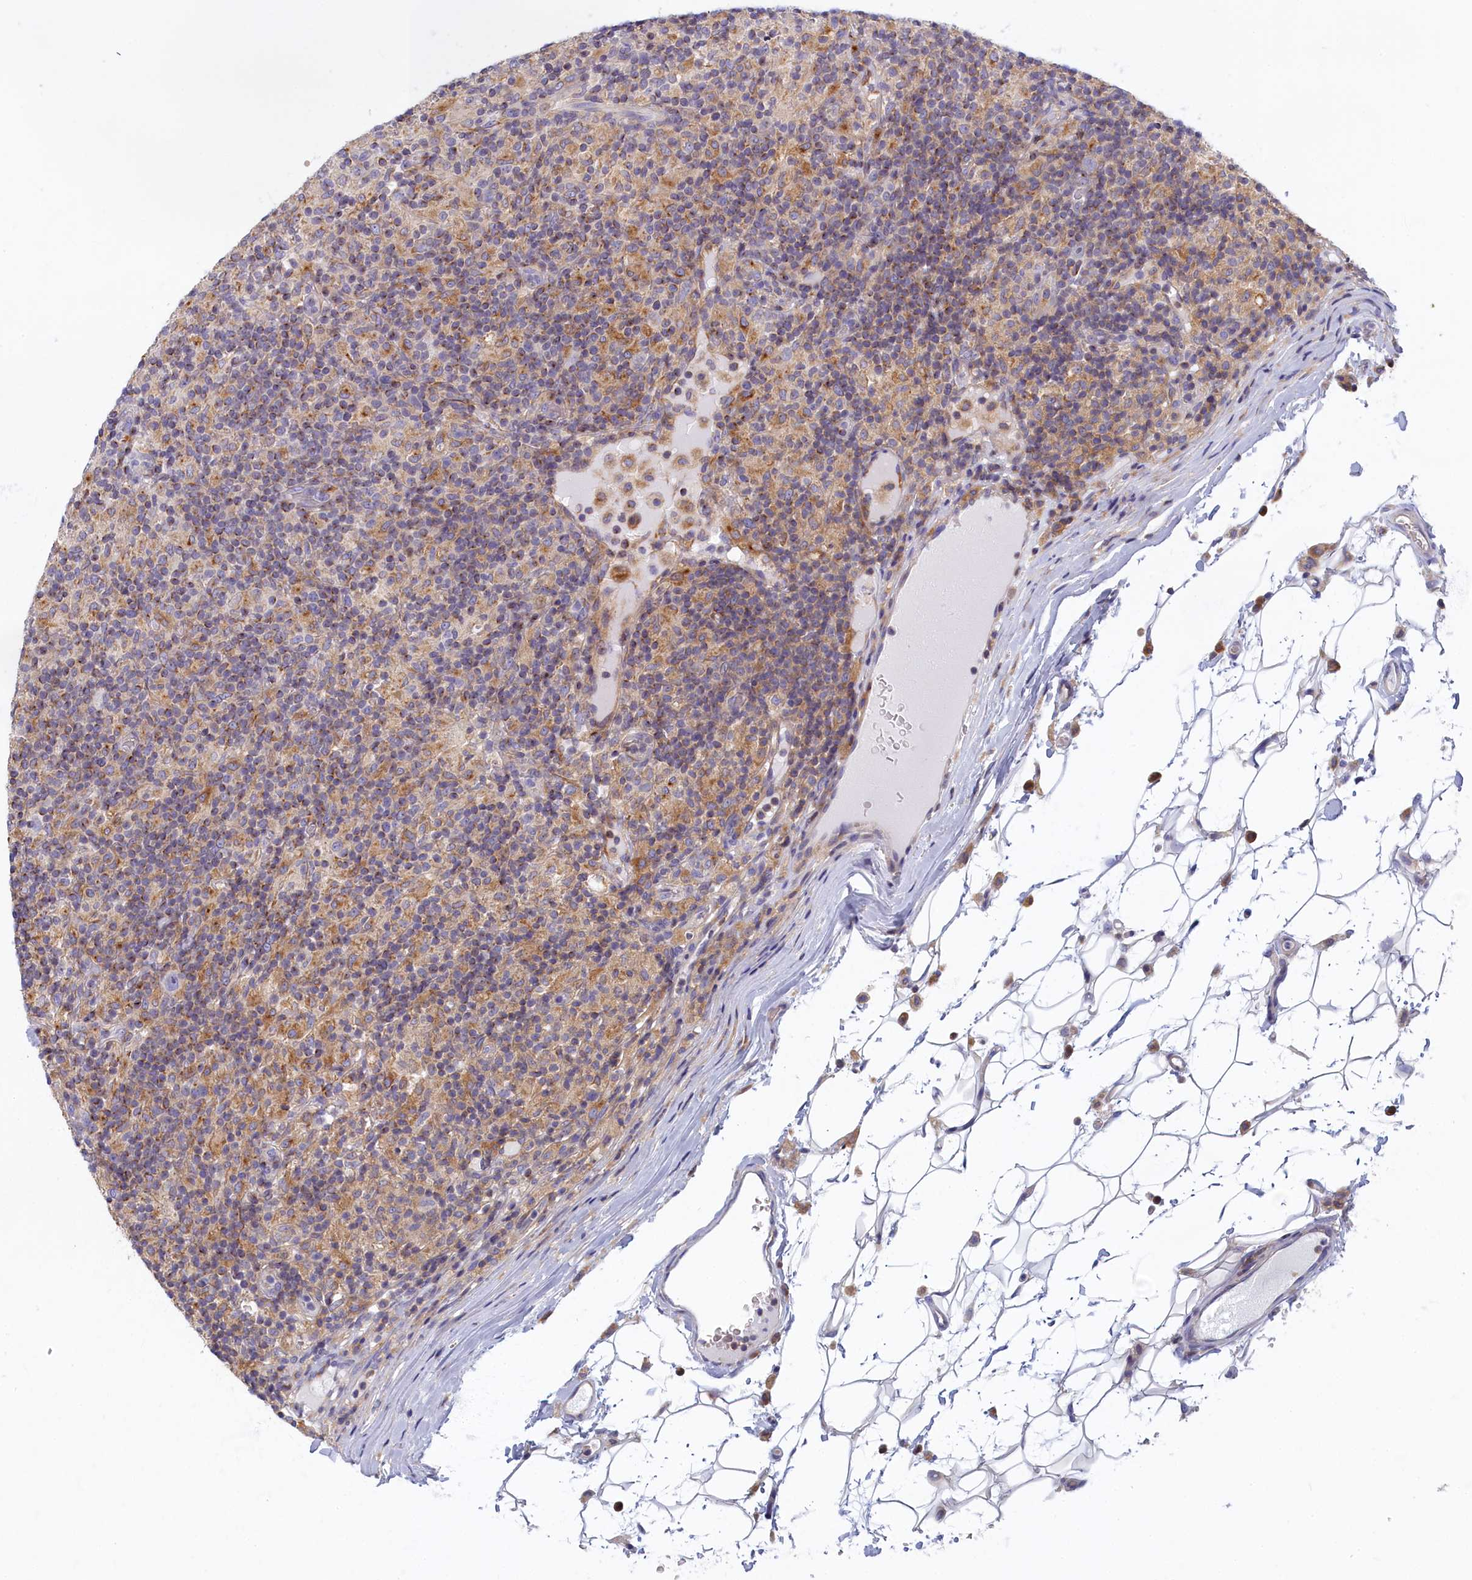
{"staining": {"intensity": "negative", "quantity": "none", "location": "none"}, "tissue": "lymphoma", "cell_type": "Tumor cells", "image_type": "cancer", "snomed": [{"axis": "morphology", "description": "Hodgkin's disease, NOS"}, {"axis": "topography", "description": "Lymph node"}], "caption": "High magnification brightfield microscopy of Hodgkin's disease stained with DAB (3,3'-diaminobenzidine) (brown) and counterstained with hematoxylin (blue): tumor cells show no significant staining.", "gene": "NOL10", "patient": {"sex": "male", "age": 70}}